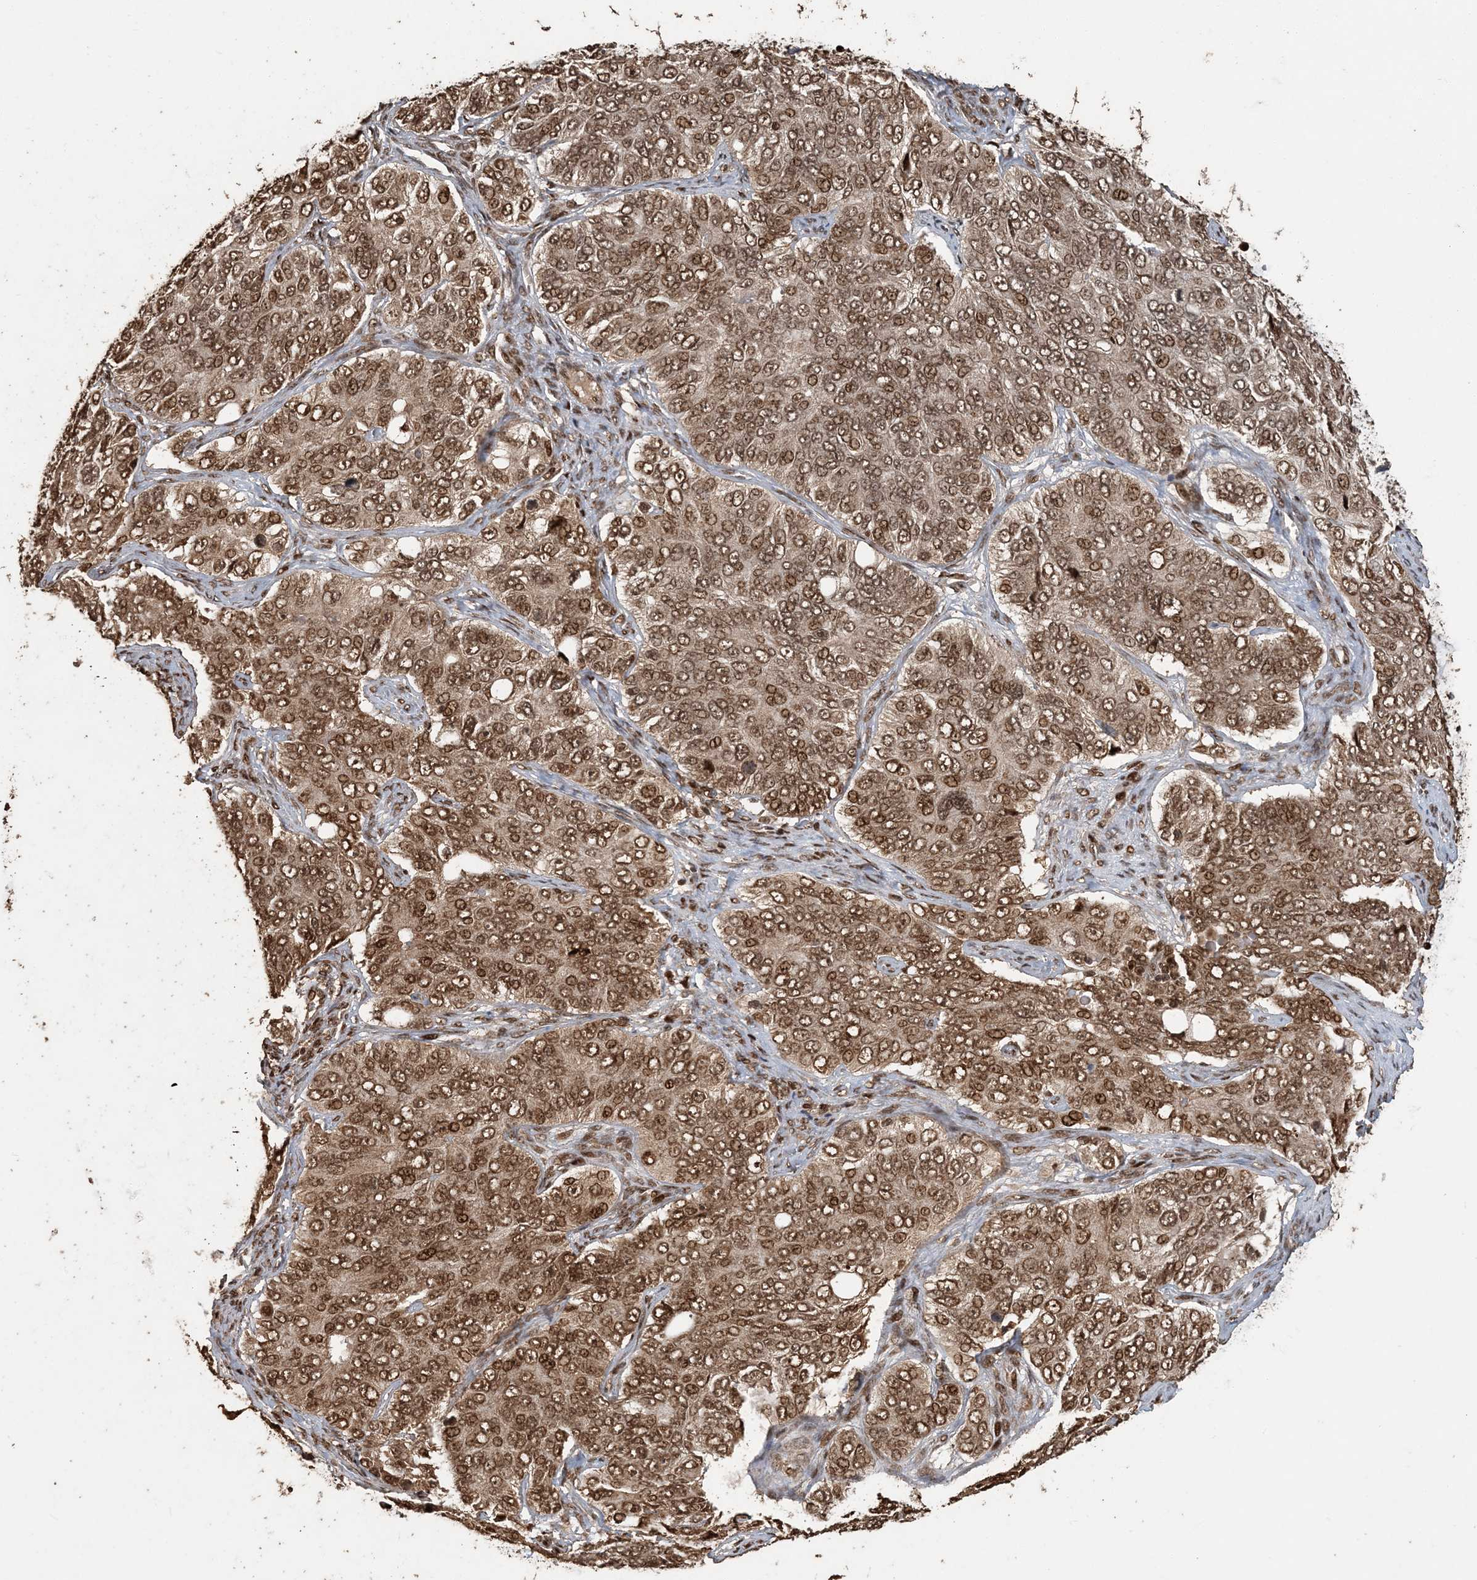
{"staining": {"intensity": "moderate", "quantity": ">75%", "location": "cytoplasmic/membranous,nuclear"}, "tissue": "ovarian cancer", "cell_type": "Tumor cells", "image_type": "cancer", "snomed": [{"axis": "morphology", "description": "Carcinoma, endometroid"}, {"axis": "topography", "description": "Ovary"}], "caption": "High-magnification brightfield microscopy of ovarian endometroid carcinoma stained with DAB (3,3'-diaminobenzidine) (brown) and counterstained with hematoxylin (blue). tumor cells exhibit moderate cytoplasmic/membranous and nuclear positivity is seen in about>75% of cells. (DAB IHC, brown staining for protein, blue staining for nuclei).", "gene": "ATP13A2", "patient": {"sex": "female", "age": 51}}